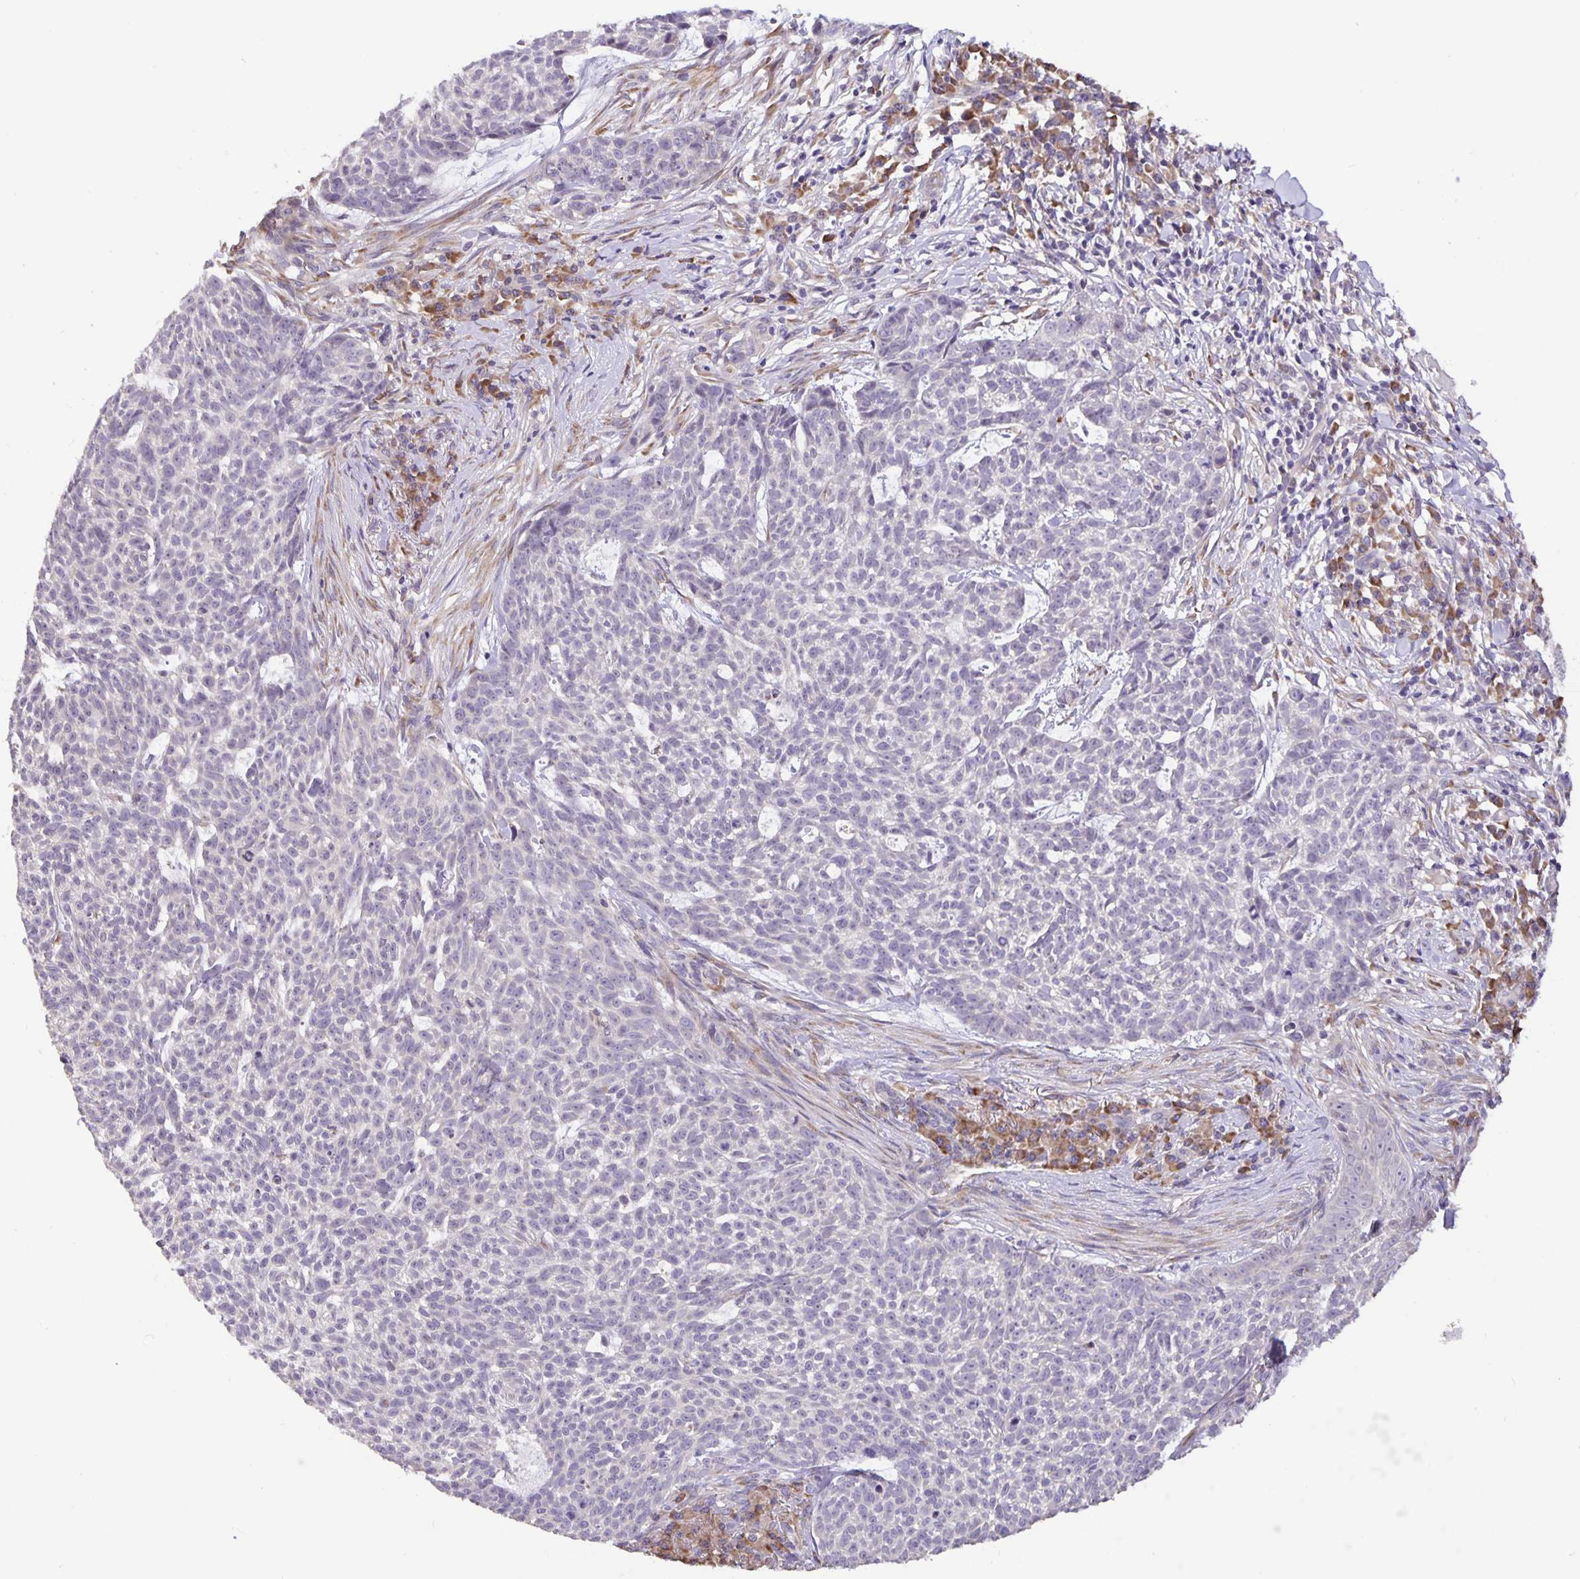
{"staining": {"intensity": "negative", "quantity": "none", "location": "none"}, "tissue": "skin cancer", "cell_type": "Tumor cells", "image_type": "cancer", "snomed": [{"axis": "morphology", "description": "Basal cell carcinoma"}, {"axis": "topography", "description": "Skin"}], "caption": "This is an immunohistochemistry (IHC) histopathology image of human skin cancer (basal cell carcinoma). There is no expression in tumor cells.", "gene": "TMEM71", "patient": {"sex": "female", "age": 93}}